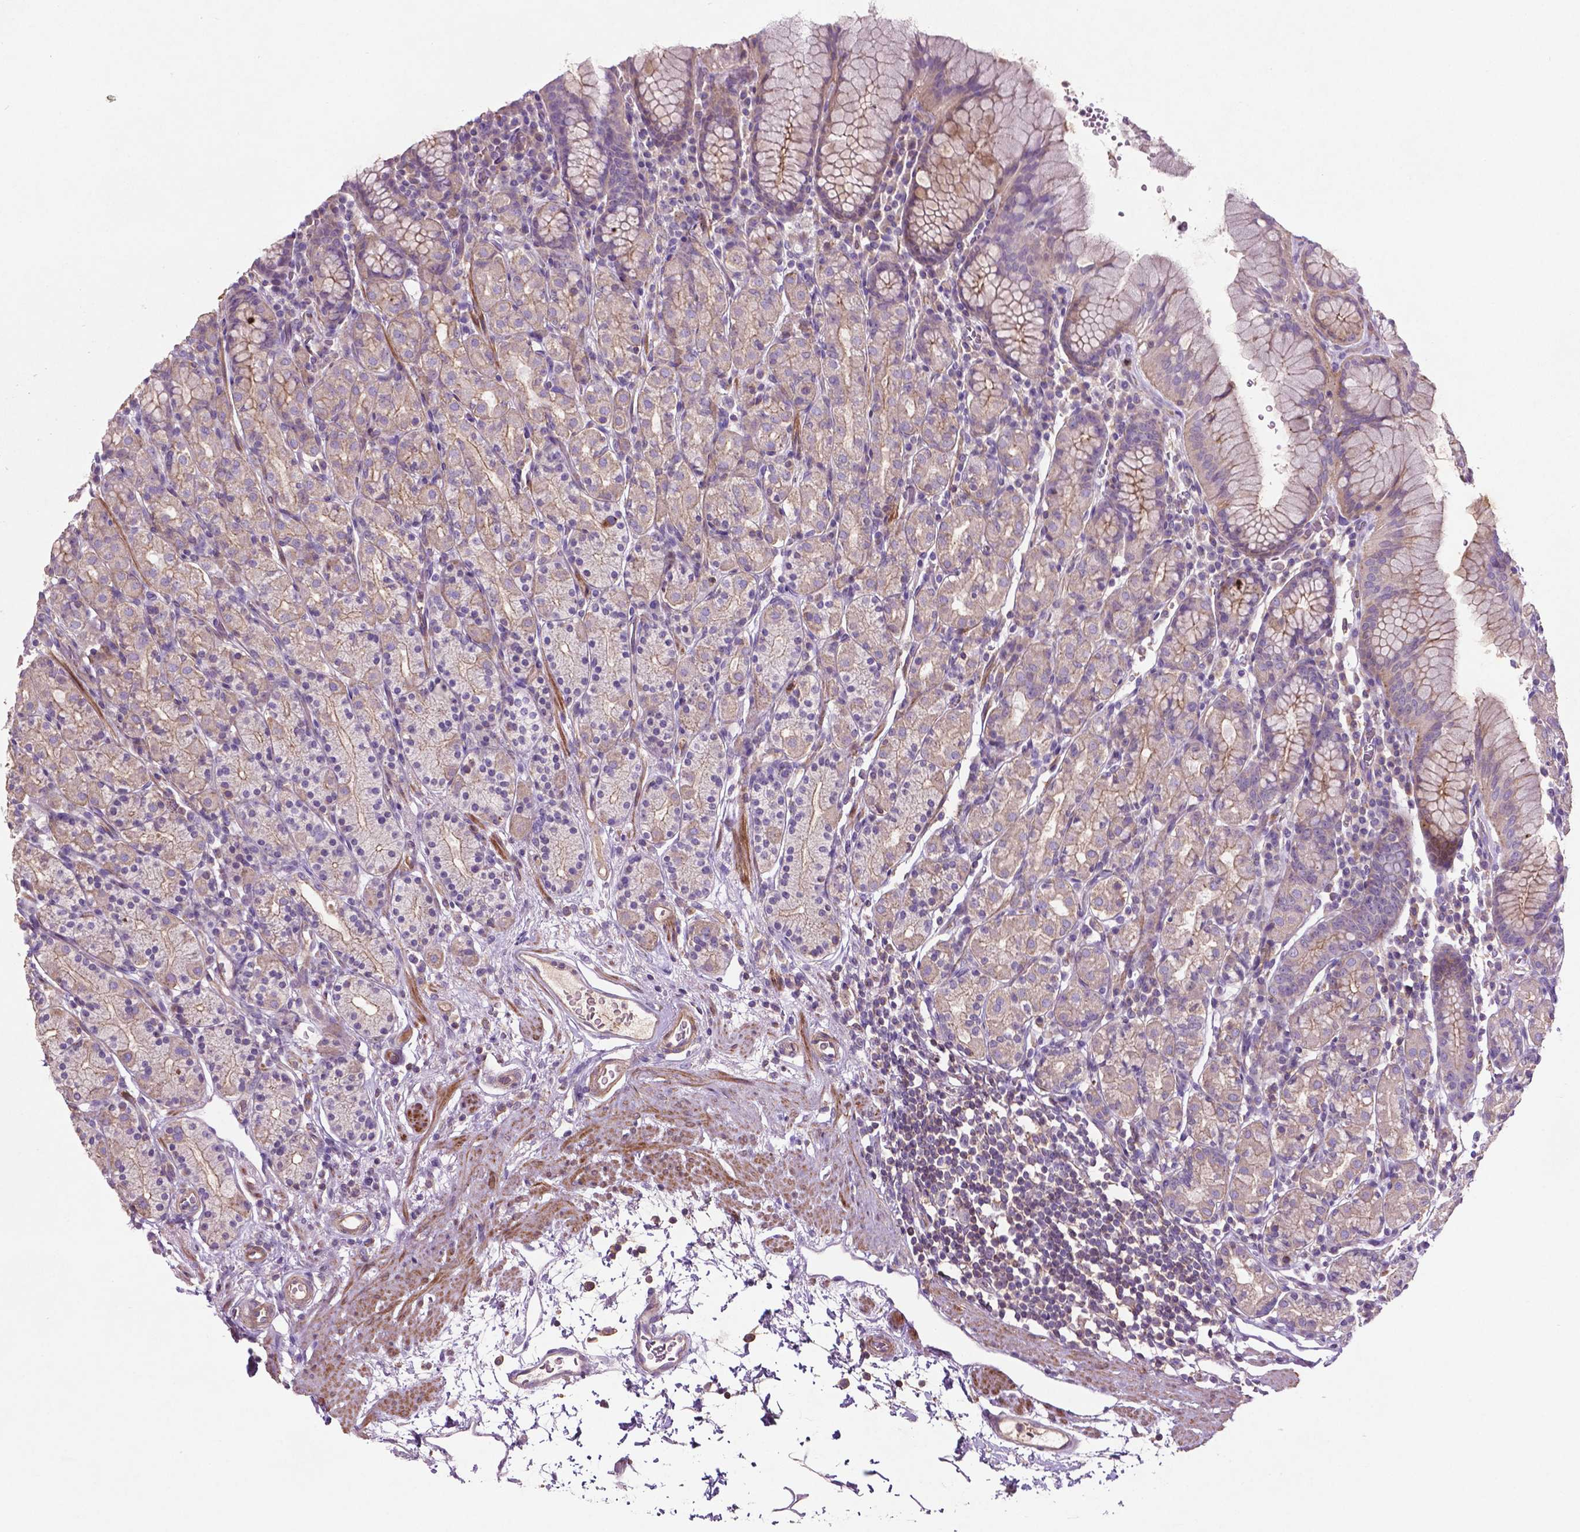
{"staining": {"intensity": "weak", "quantity": "25%-75%", "location": "cytoplasmic/membranous"}, "tissue": "stomach", "cell_type": "Glandular cells", "image_type": "normal", "snomed": [{"axis": "morphology", "description": "Normal tissue, NOS"}, {"axis": "topography", "description": "Stomach, upper"}, {"axis": "topography", "description": "Stomach"}], "caption": "This image reveals IHC staining of normal human stomach, with low weak cytoplasmic/membranous staining in about 25%-75% of glandular cells.", "gene": "BMP4", "patient": {"sex": "male", "age": 62}}